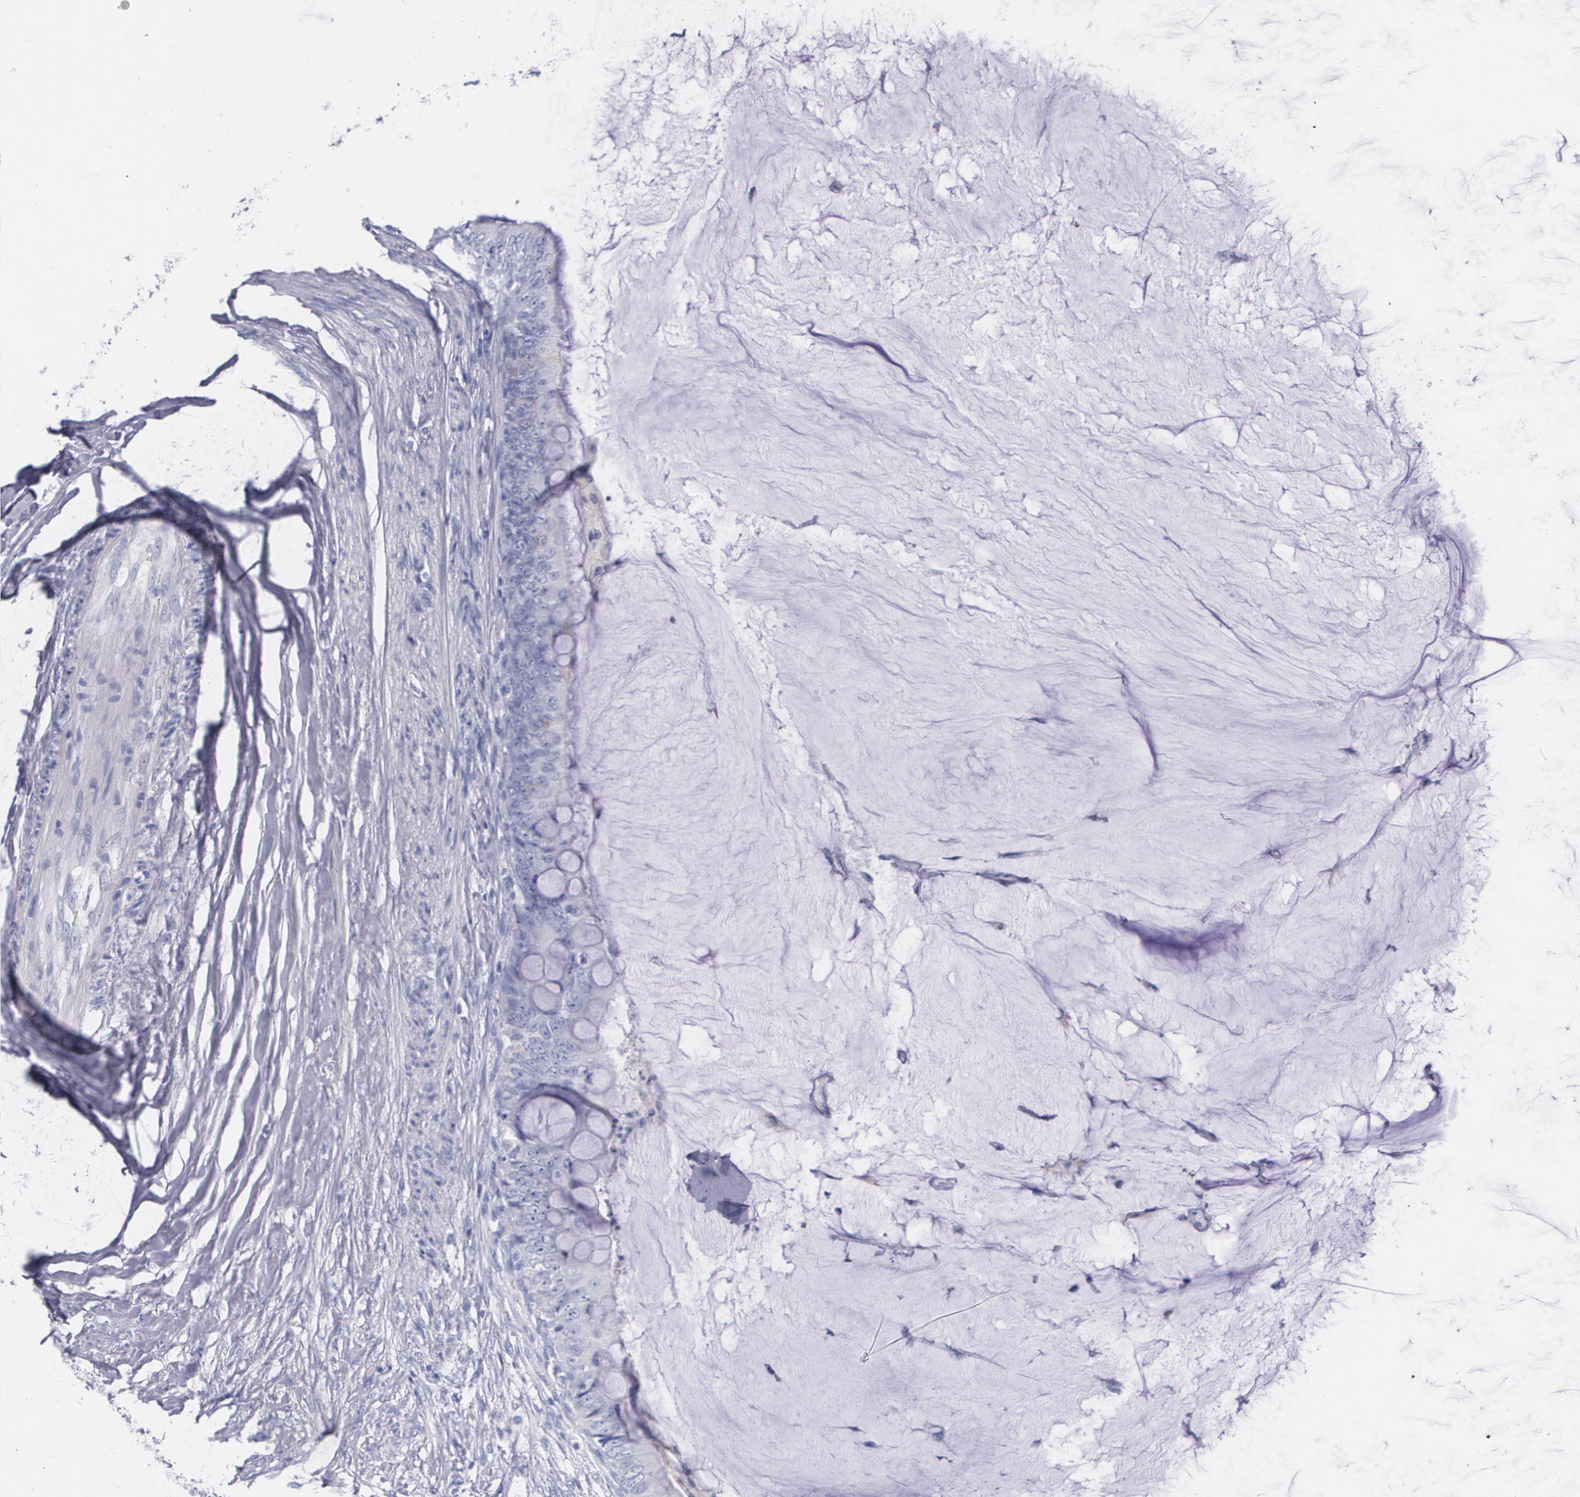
{"staining": {"intensity": "moderate", "quantity": "<25%", "location": "cytoplasmic/membranous"}, "tissue": "colorectal cancer", "cell_type": "Tumor cells", "image_type": "cancer", "snomed": [{"axis": "morphology", "description": "Normal tissue, NOS"}, {"axis": "morphology", "description": "Adenocarcinoma, NOS"}, {"axis": "topography", "description": "Rectum"}, {"axis": "topography", "description": "Peripheral nerve tissue"}], "caption": "This image shows adenocarcinoma (colorectal) stained with IHC to label a protein in brown. The cytoplasmic/membranous of tumor cells show moderate positivity for the protein. Nuclei are counter-stained blue.", "gene": "HMMR", "patient": {"sex": "female", "age": 77}}